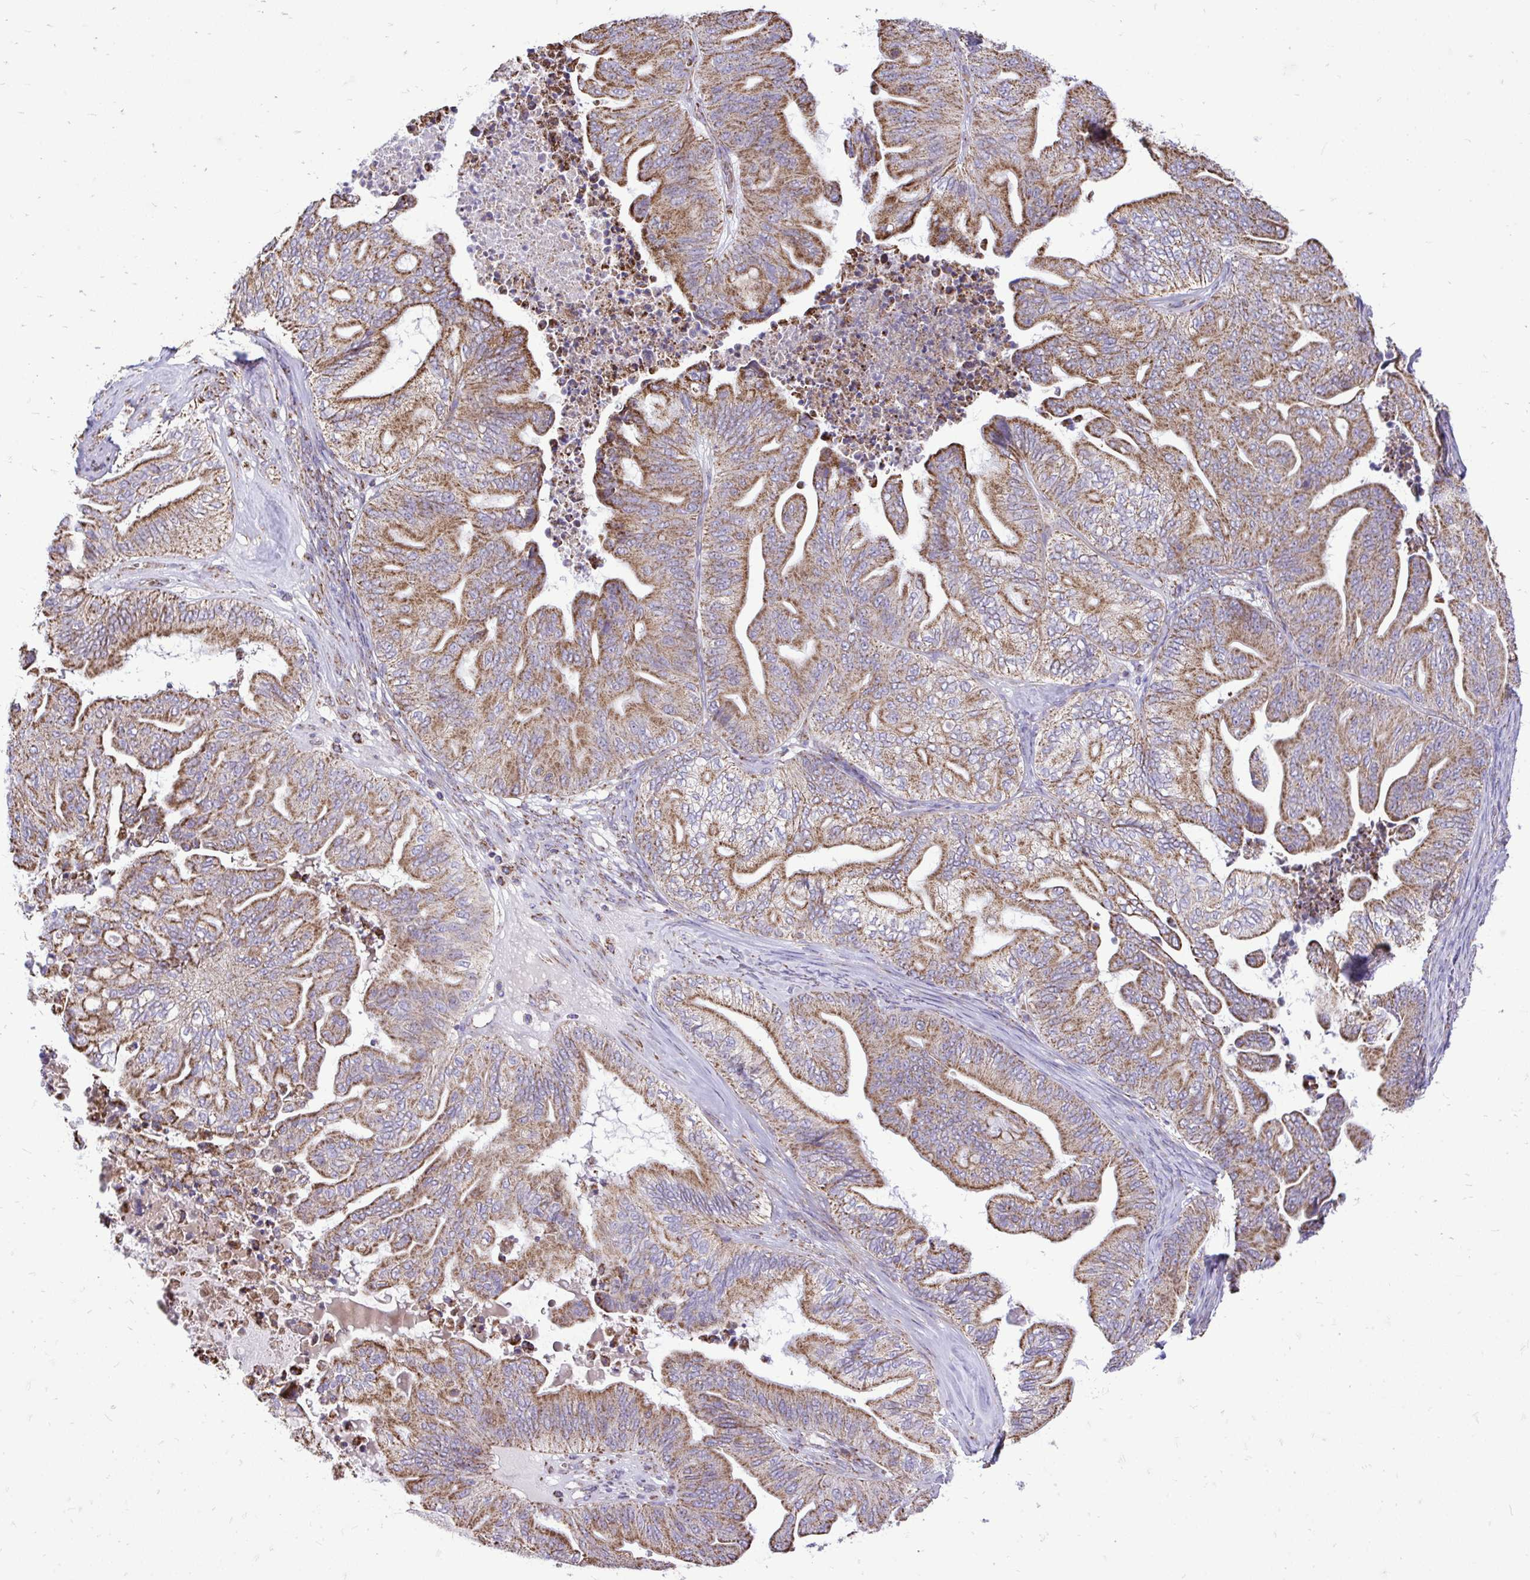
{"staining": {"intensity": "moderate", "quantity": ">75%", "location": "cytoplasmic/membranous"}, "tissue": "ovarian cancer", "cell_type": "Tumor cells", "image_type": "cancer", "snomed": [{"axis": "morphology", "description": "Cystadenocarcinoma, mucinous, NOS"}, {"axis": "topography", "description": "Ovary"}], "caption": "IHC image of human ovarian cancer (mucinous cystadenocarcinoma) stained for a protein (brown), which exhibits medium levels of moderate cytoplasmic/membranous positivity in approximately >75% of tumor cells.", "gene": "UBE2C", "patient": {"sex": "female", "age": 67}}